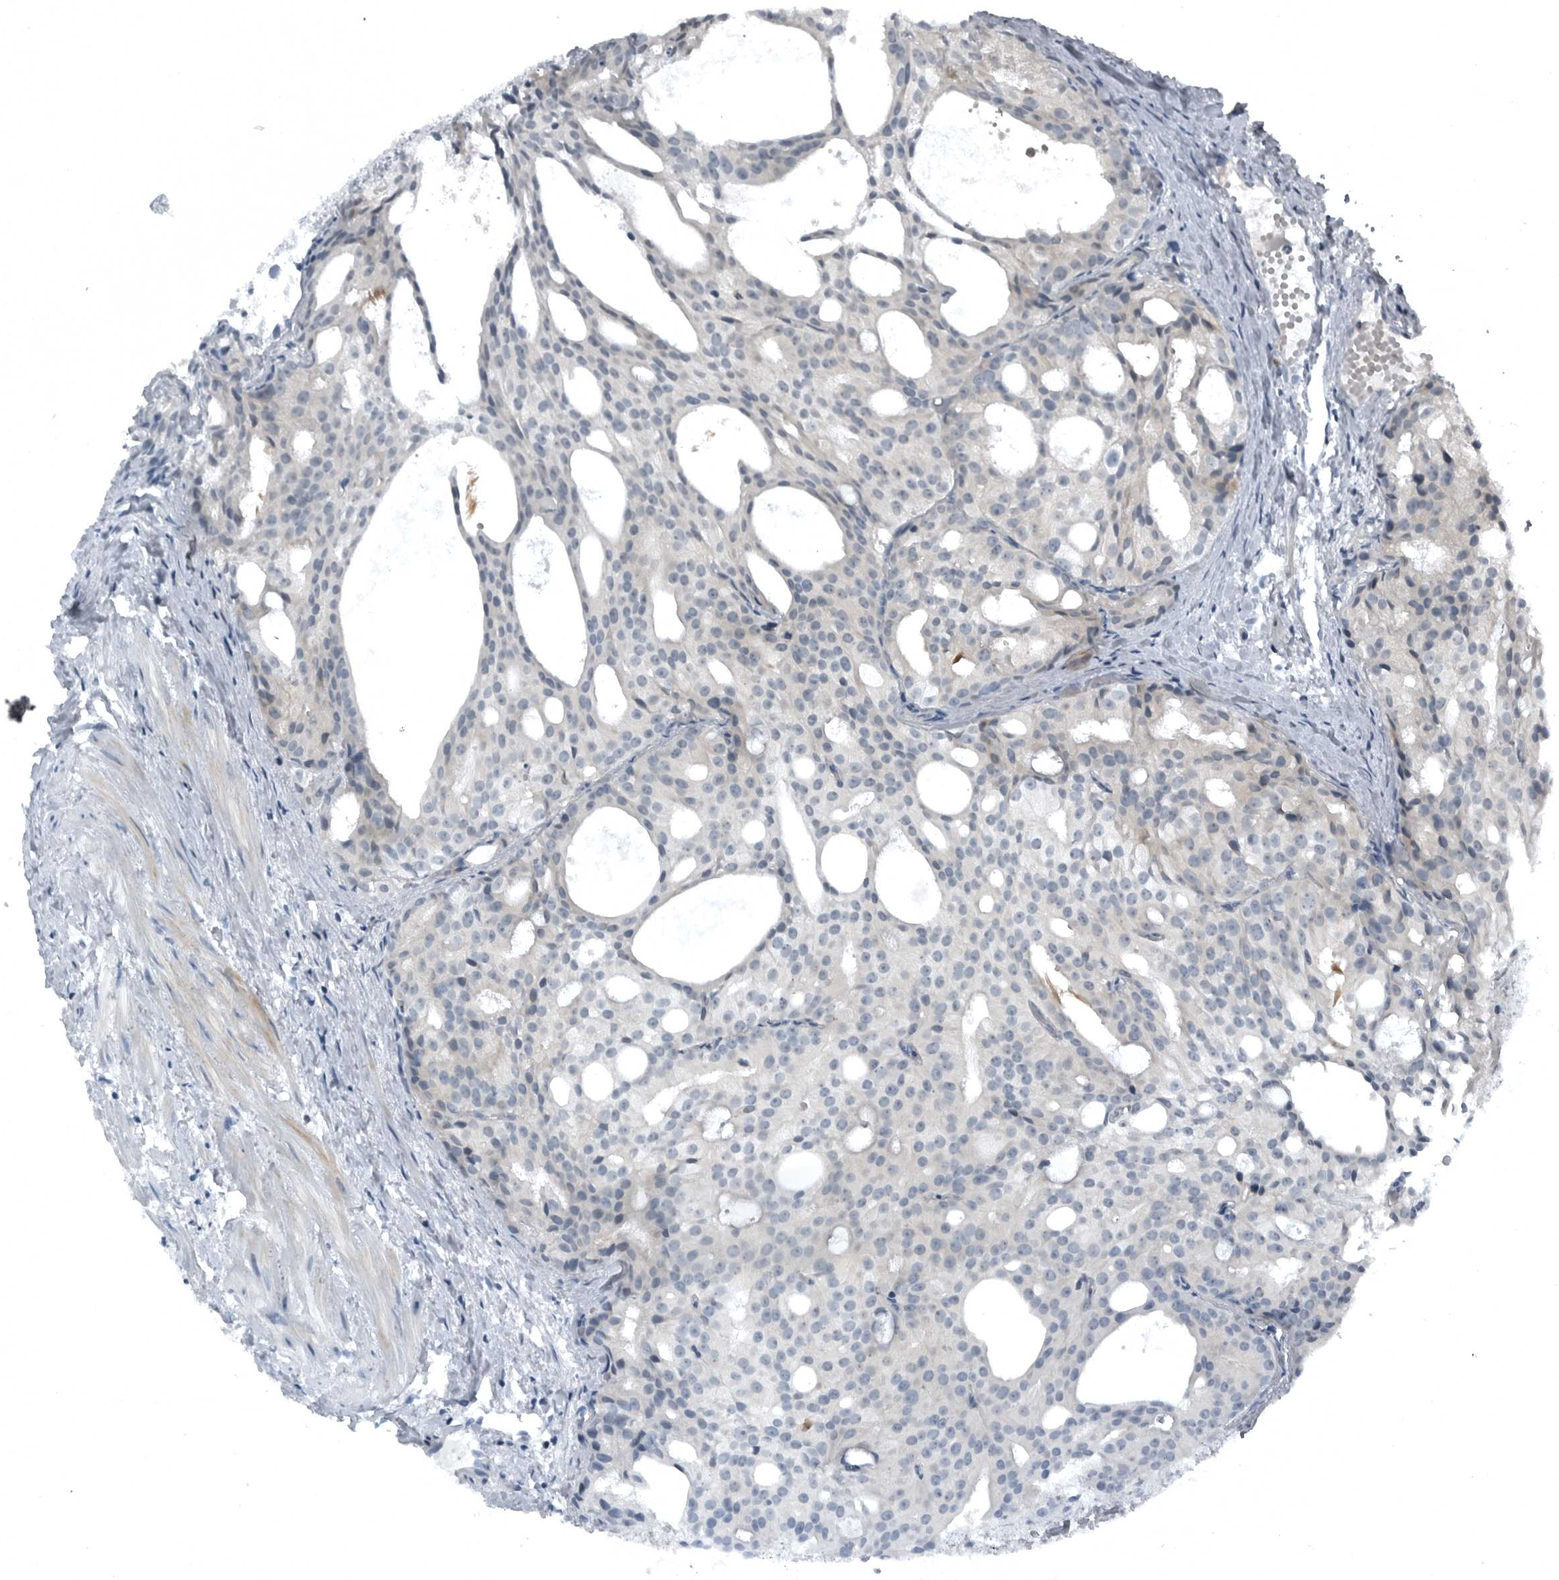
{"staining": {"intensity": "negative", "quantity": "none", "location": "none"}, "tissue": "prostate cancer", "cell_type": "Tumor cells", "image_type": "cancer", "snomed": [{"axis": "morphology", "description": "Adenocarcinoma, Low grade"}, {"axis": "topography", "description": "Prostate"}], "caption": "DAB immunohistochemical staining of human low-grade adenocarcinoma (prostate) displays no significant positivity in tumor cells.", "gene": "GAK", "patient": {"sex": "male", "age": 88}}